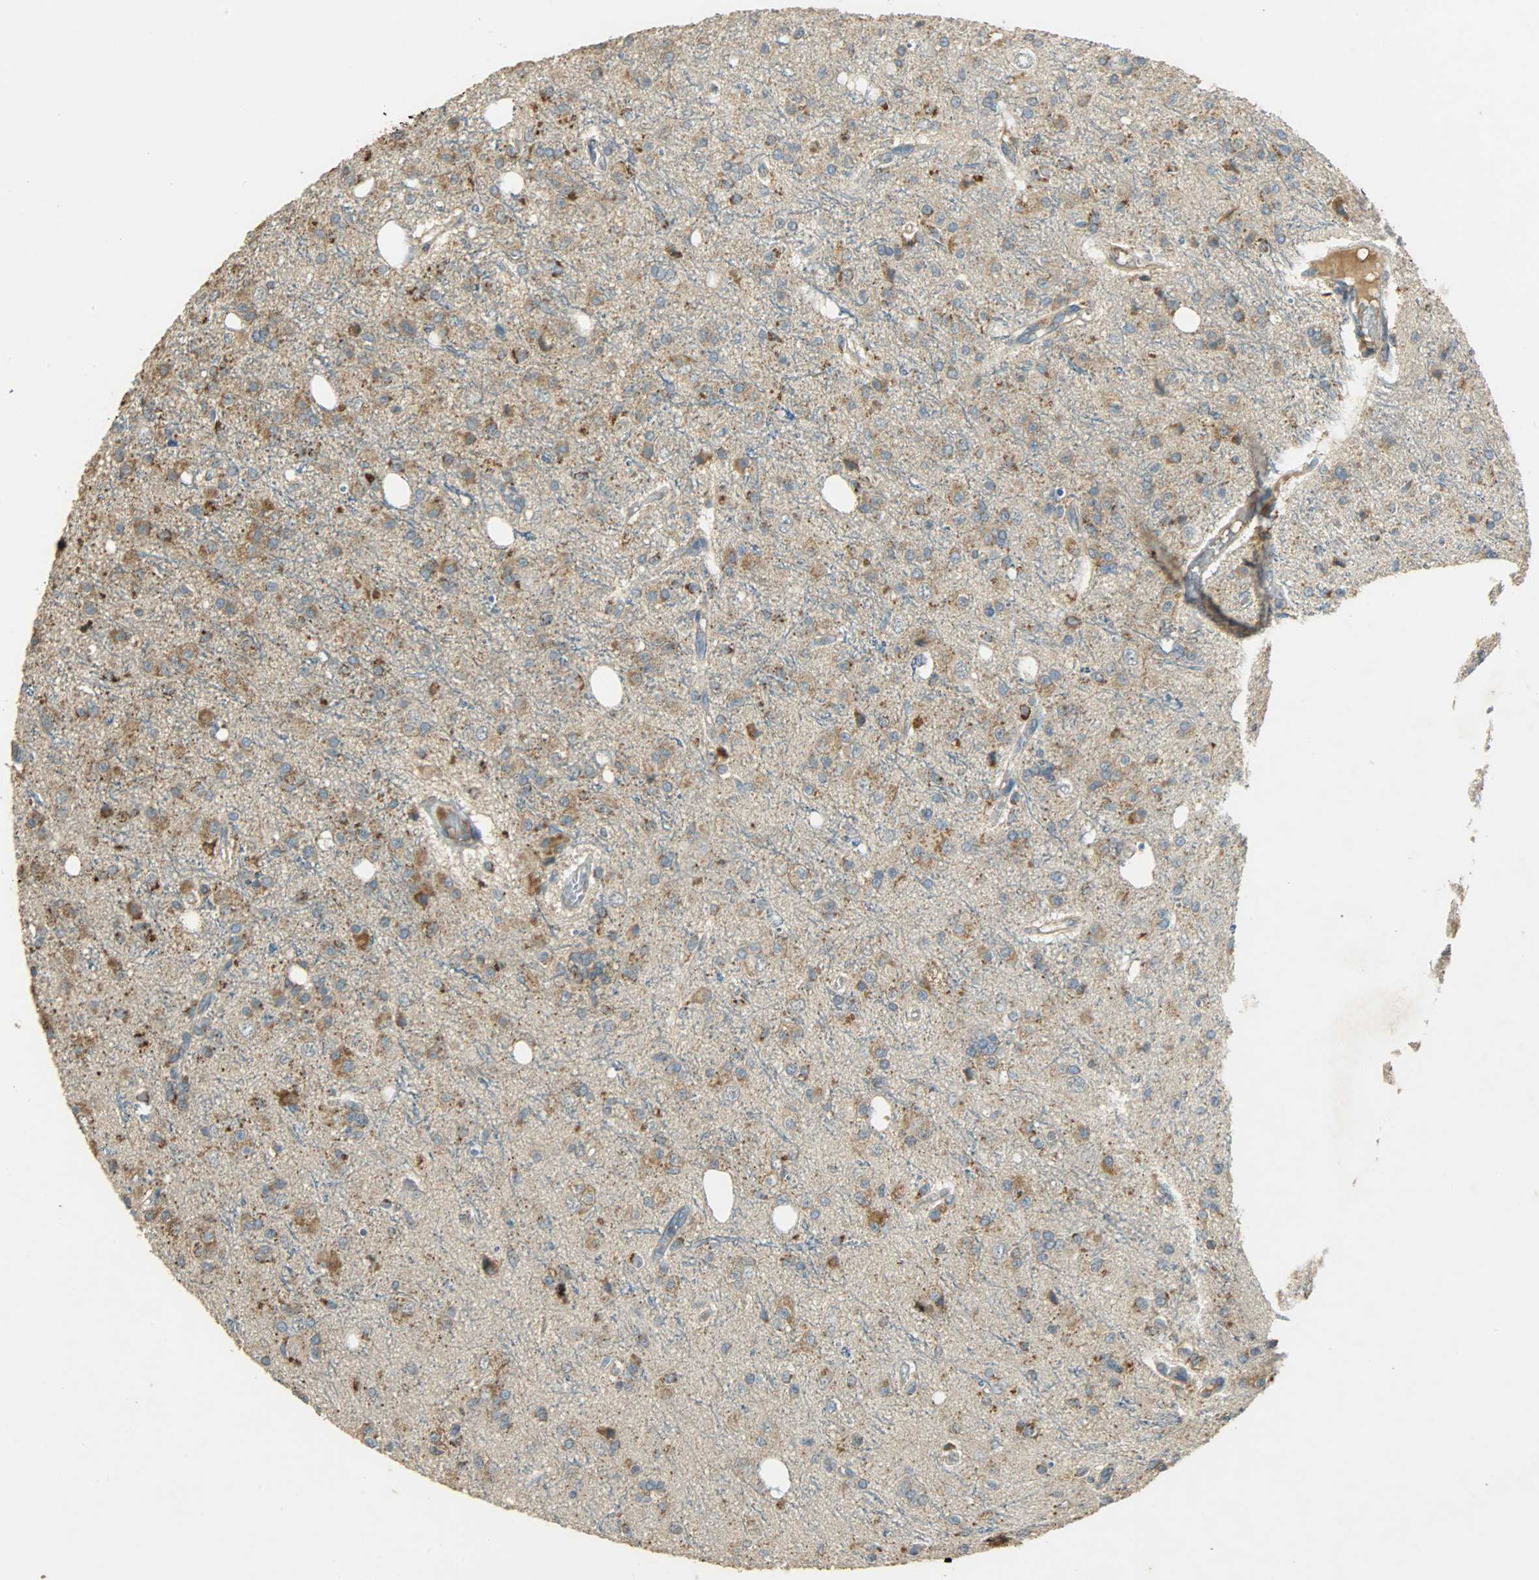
{"staining": {"intensity": "moderate", "quantity": ">75%", "location": "cytoplasmic/membranous"}, "tissue": "glioma", "cell_type": "Tumor cells", "image_type": "cancer", "snomed": [{"axis": "morphology", "description": "Glioma, malignant, High grade"}, {"axis": "topography", "description": "Brain"}], "caption": "Immunohistochemical staining of malignant high-grade glioma demonstrates moderate cytoplasmic/membranous protein staining in approximately >75% of tumor cells.", "gene": "HDHD5", "patient": {"sex": "male", "age": 47}}